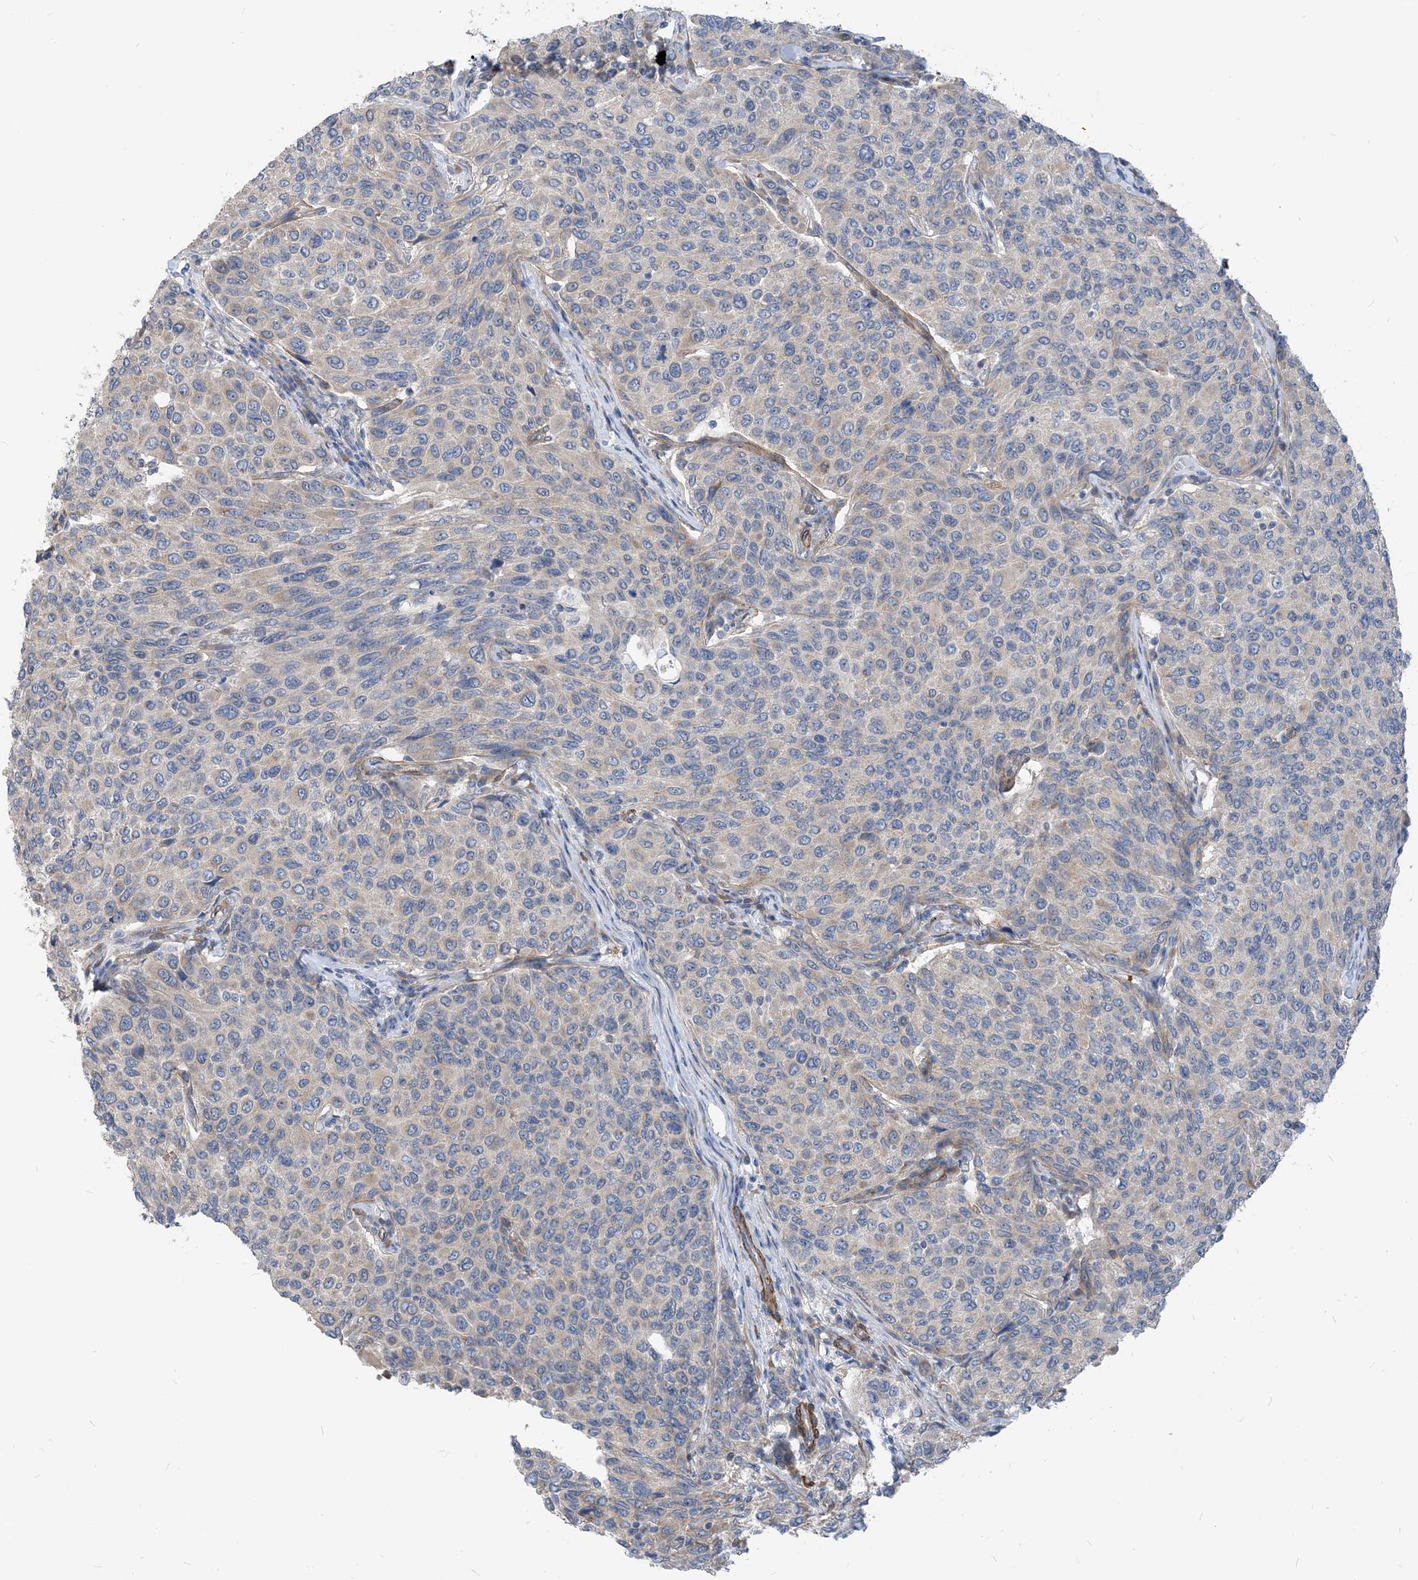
{"staining": {"intensity": "negative", "quantity": "none", "location": "none"}, "tissue": "breast cancer", "cell_type": "Tumor cells", "image_type": "cancer", "snomed": [{"axis": "morphology", "description": "Duct carcinoma"}, {"axis": "topography", "description": "Breast"}], "caption": "Image shows no protein expression in tumor cells of breast cancer (infiltrating ductal carcinoma) tissue. The staining was performed using DAB (3,3'-diaminobenzidine) to visualize the protein expression in brown, while the nuclei were stained in blue with hematoxylin (Magnification: 20x).", "gene": "PLEKHA3", "patient": {"sex": "female", "age": 55}}